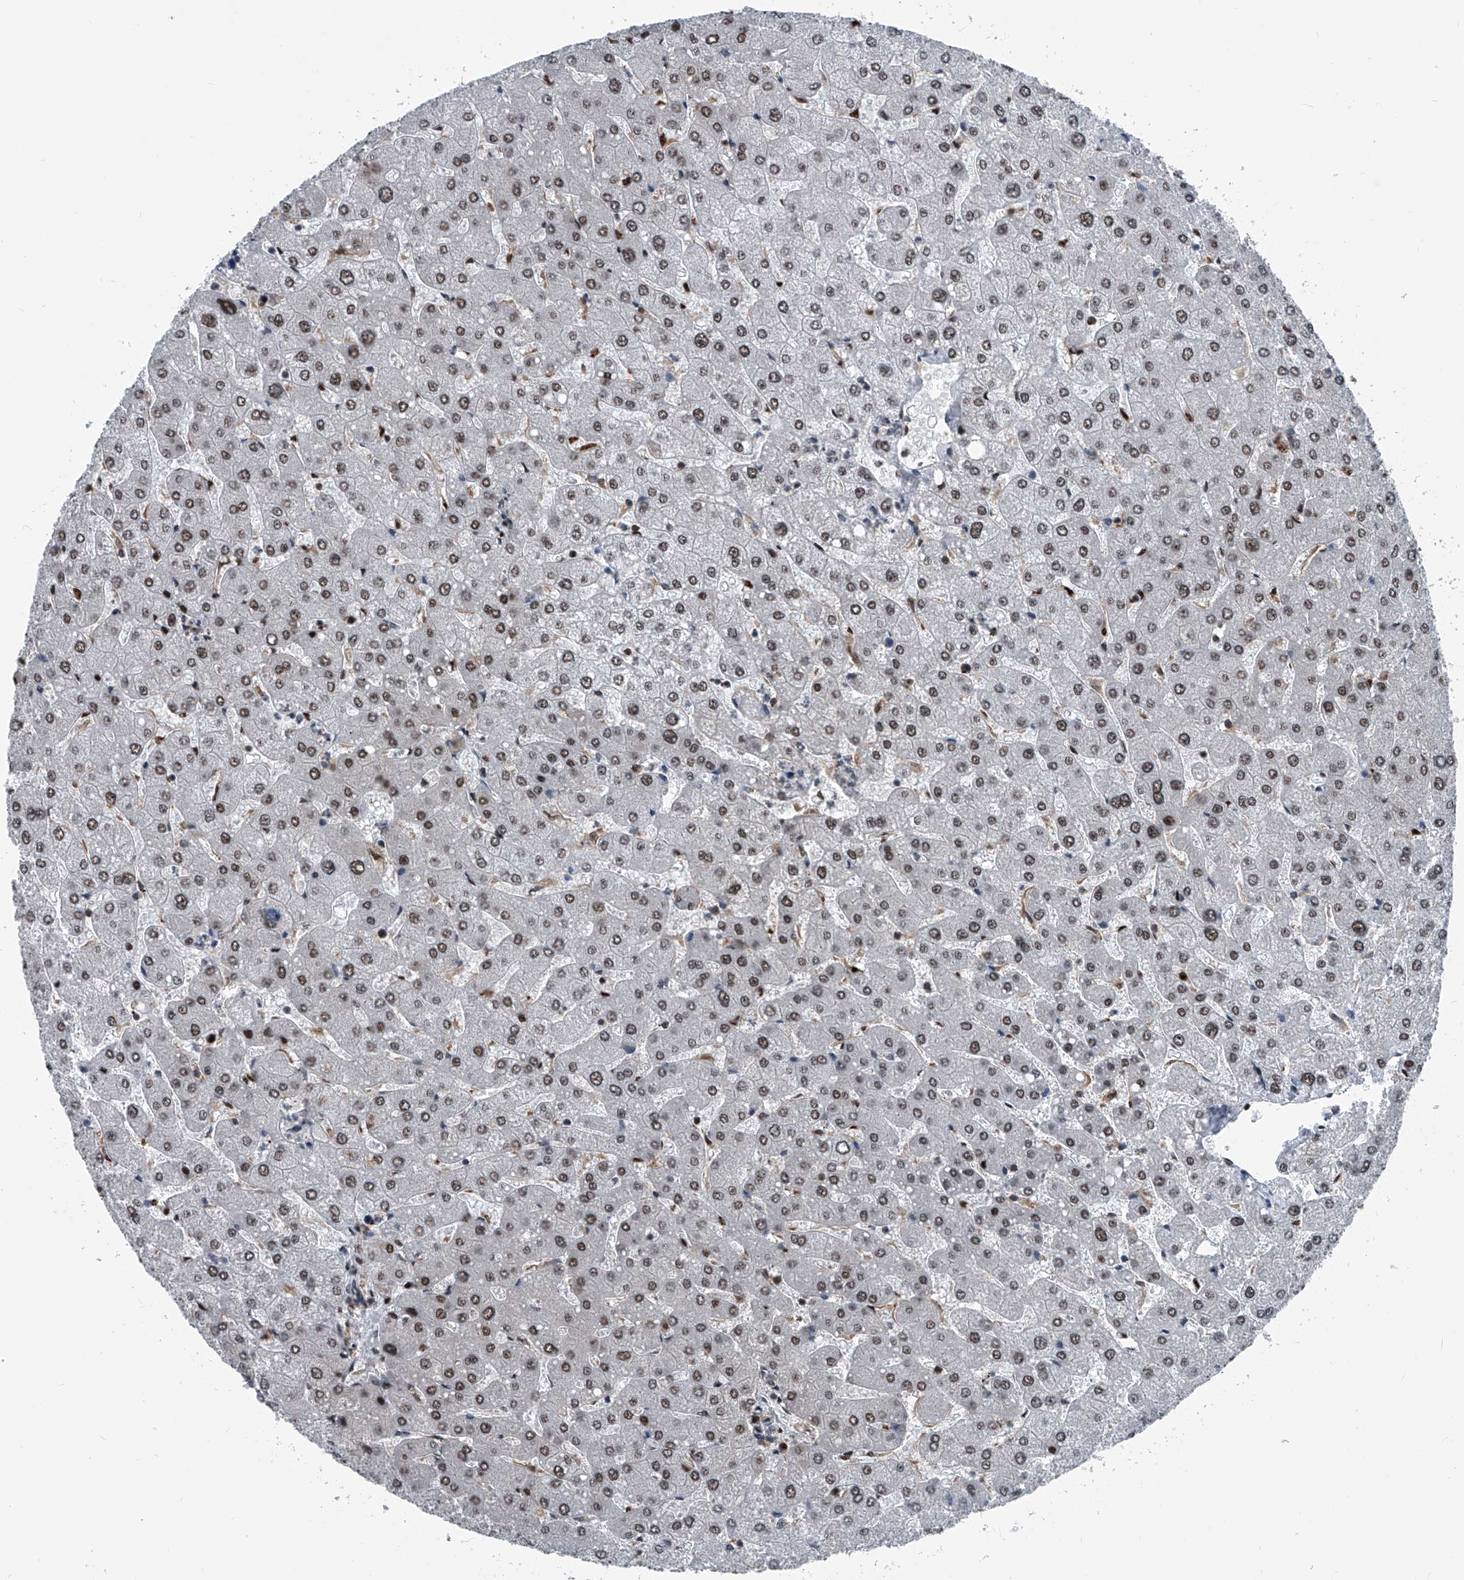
{"staining": {"intensity": "moderate", "quantity": "<25%", "location": "nuclear"}, "tissue": "liver", "cell_type": "Cholangiocytes", "image_type": "normal", "snomed": [{"axis": "morphology", "description": "Normal tissue, NOS"}, {"axis": "topography", "description": "Liver"}], "caption": "IHC histopathology image of unremarkable liver: liver stained using immunohistochemistry displays low levels of moderate protein expression localized specifically in the nuclear of cholangiocytes, appearing as a nuclear brown color.", "gene": "FKBP5", "patient": {"sex": "male", "age": 55}}